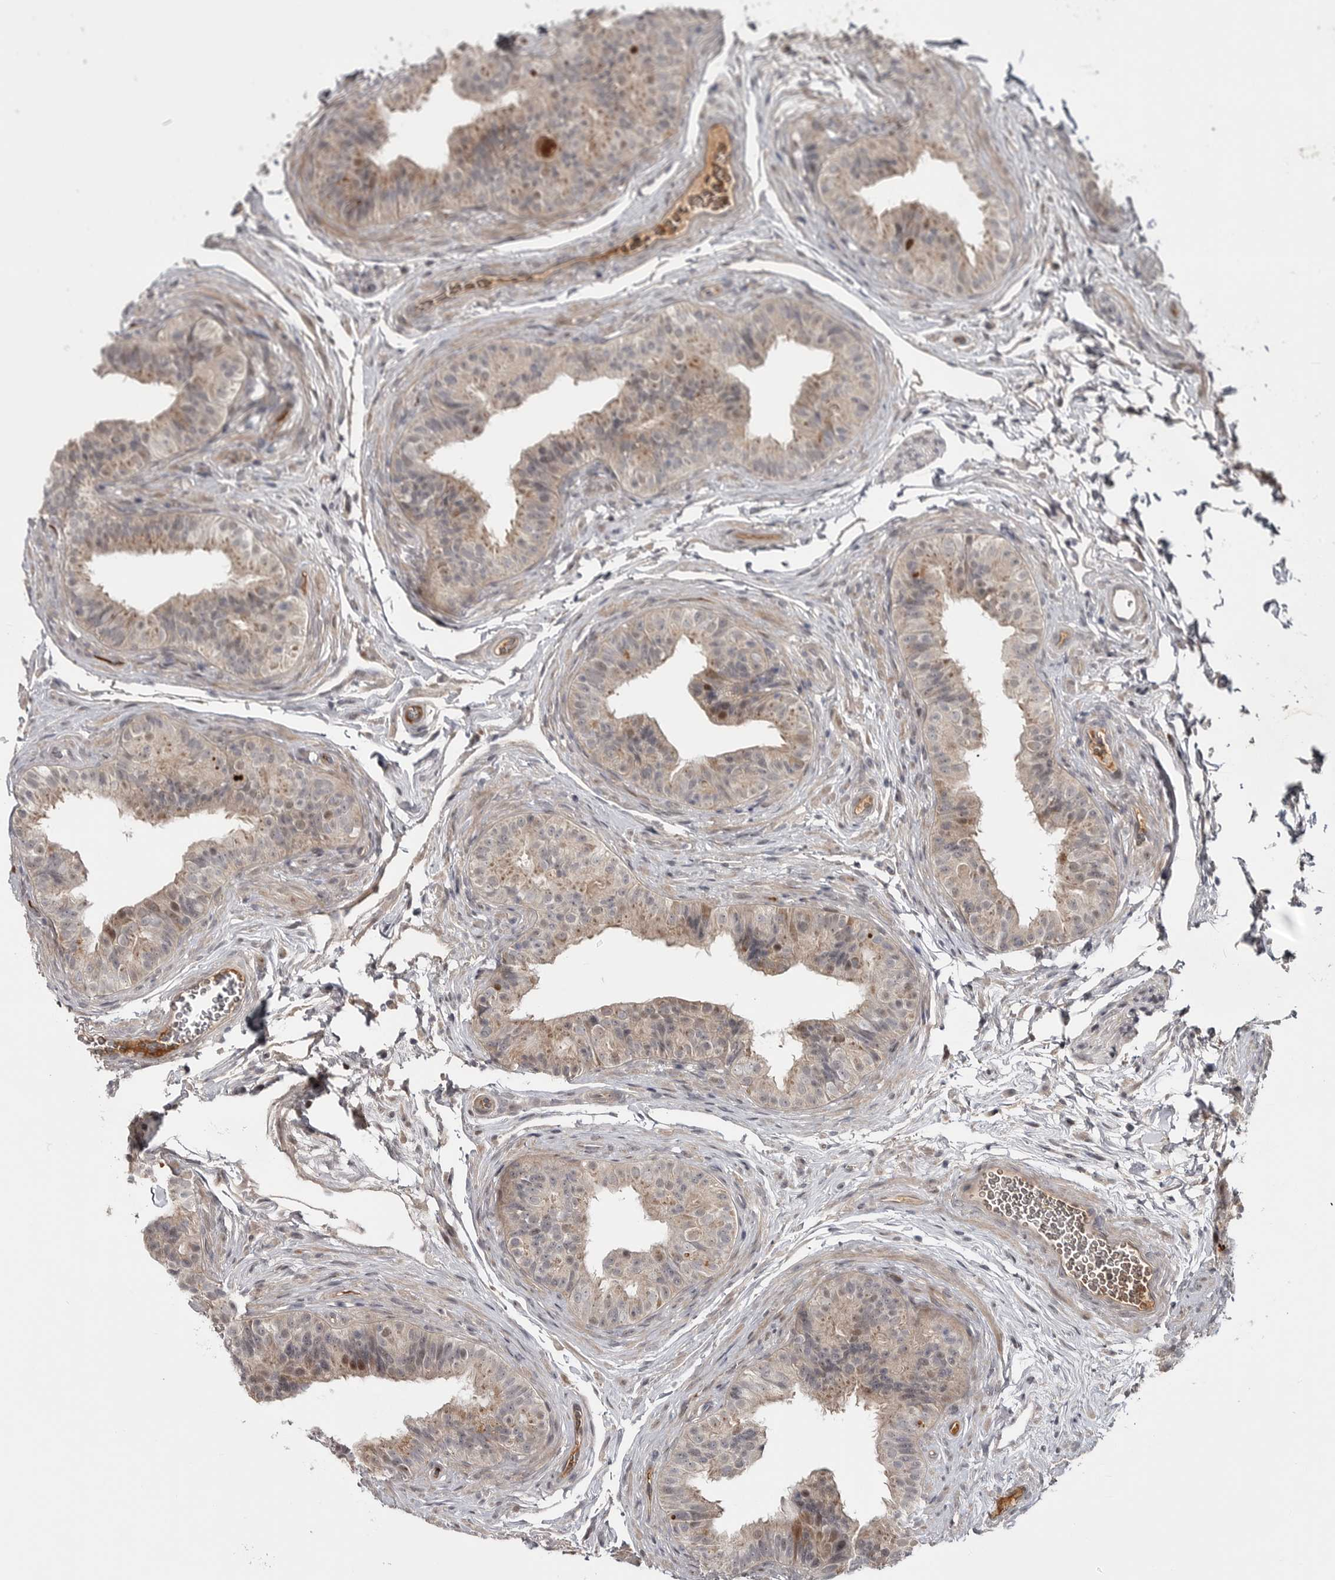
{"staining": {"intensity": "moderate", "quantity": "<25%", "location": "cytoplasmic/membranous"}, "tissue": "epididymis", "cell_type": "Glandular cells", "image_type": "normal", "snomed": [{"axis": "morphology", "description": "Normal tissue, NOS"}, {"axis": "topography", "description": "Epididymis"}], "caption": "Moderate cytoplasmic/membranous positivity is identified in about <25% of glandular cells in normal epididymis. The staining was performed using DAB, with brown indicating positive protein expression. Nuclei are stained blue with hematoxylin.", "gene": "ZNF277", "patient": {"sex": "male", "age": 49}}